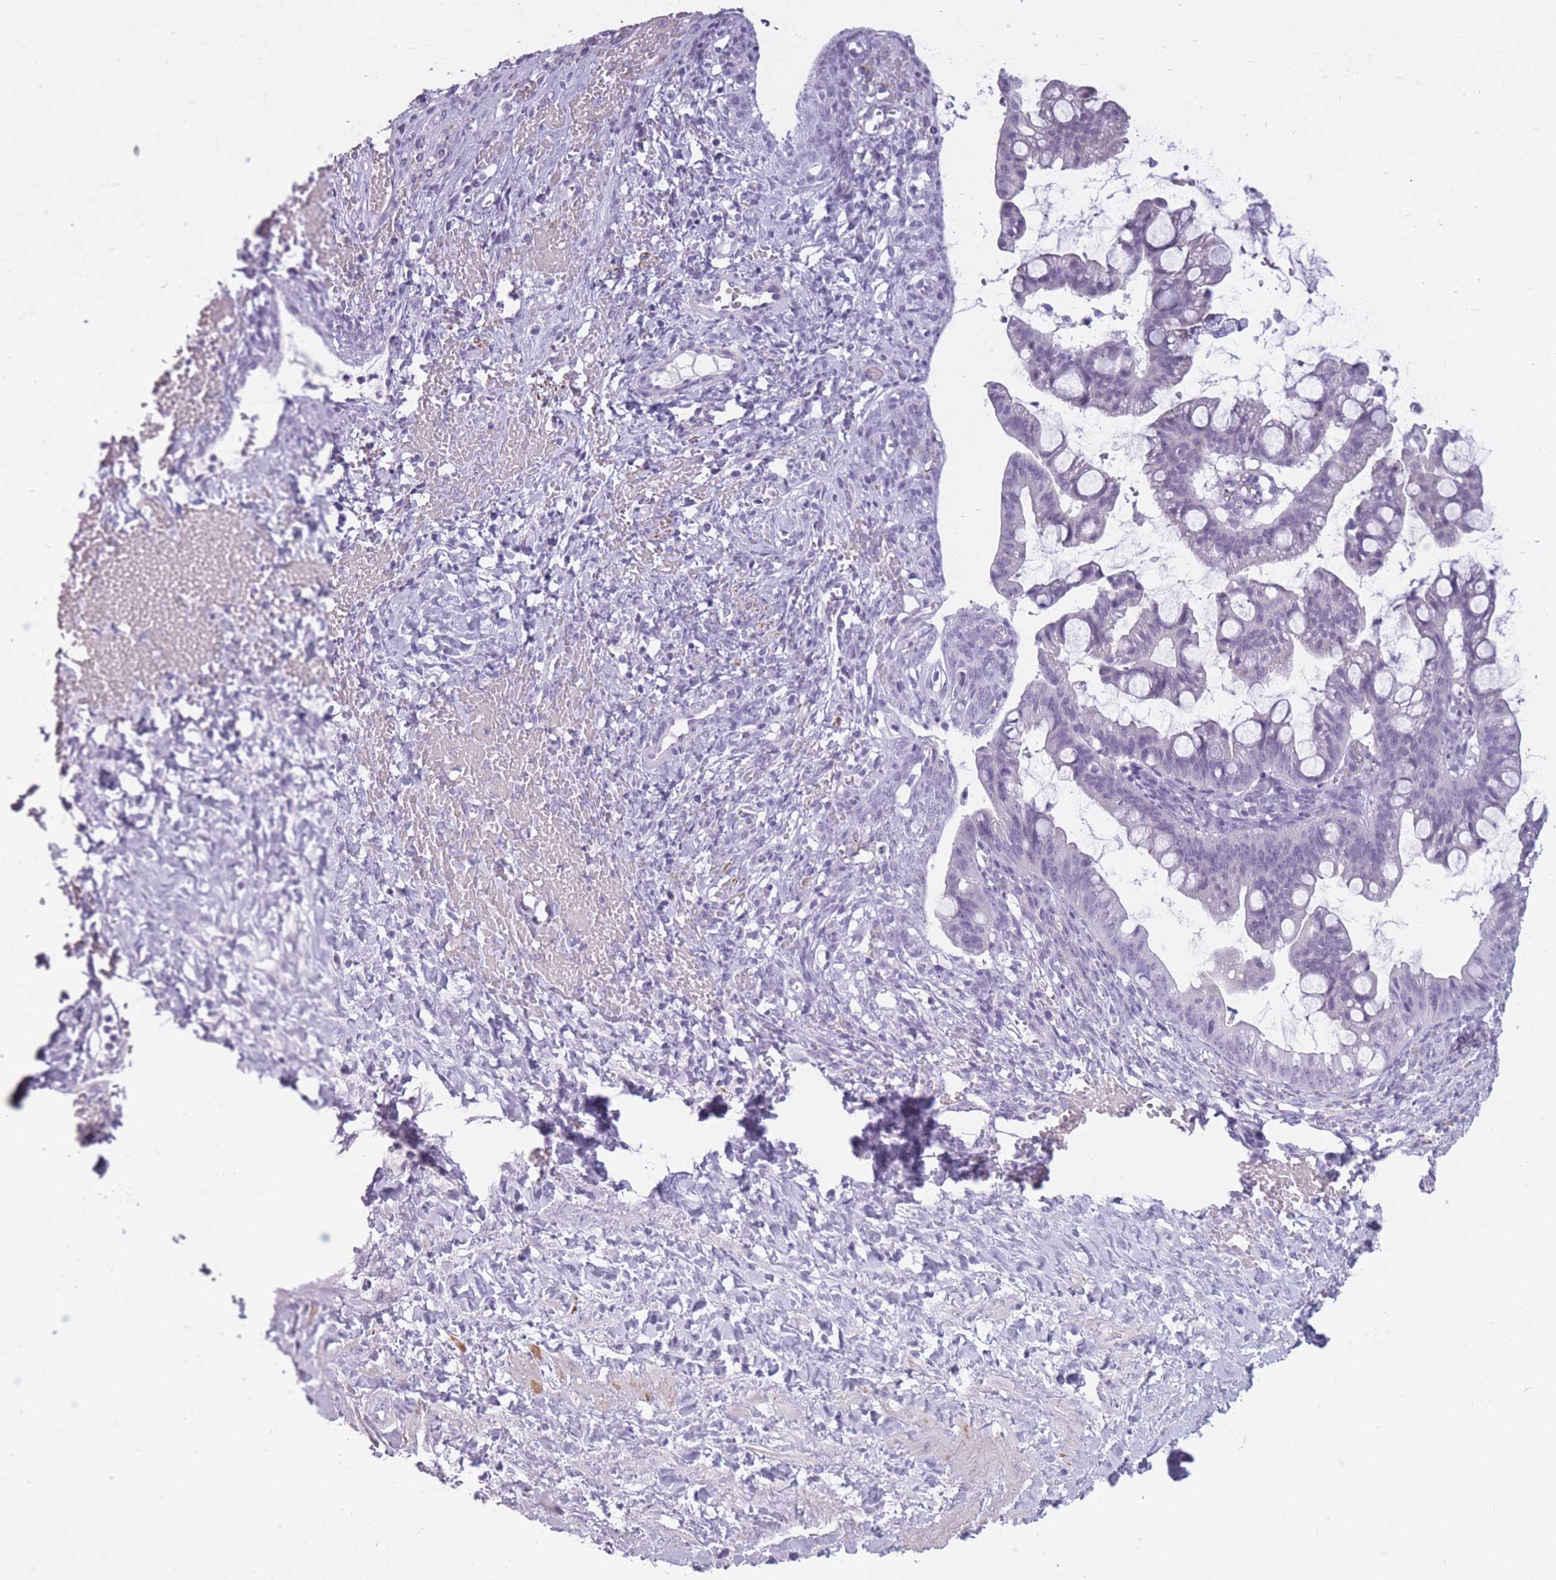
{"staining": {"intensity": "negative", "quantity": "none", "location": "none"}, "tissue": "ovarian cancer", "cell_type": "Tumor cells", "image_type": "cancer", "snomed": [{"axis": "morphology", "description": "Cystadenocarcinoma, mucinous, NOS"}, {"axis": "topography", "description": "Ovary"}], "caption": "Histopathology image shows no significant protein staining in tumor cells of ovarian mucinous cystadenocarcinoma.", "gene": "GOLGA6D", "patient": {"sex": "female", "age": 73}}